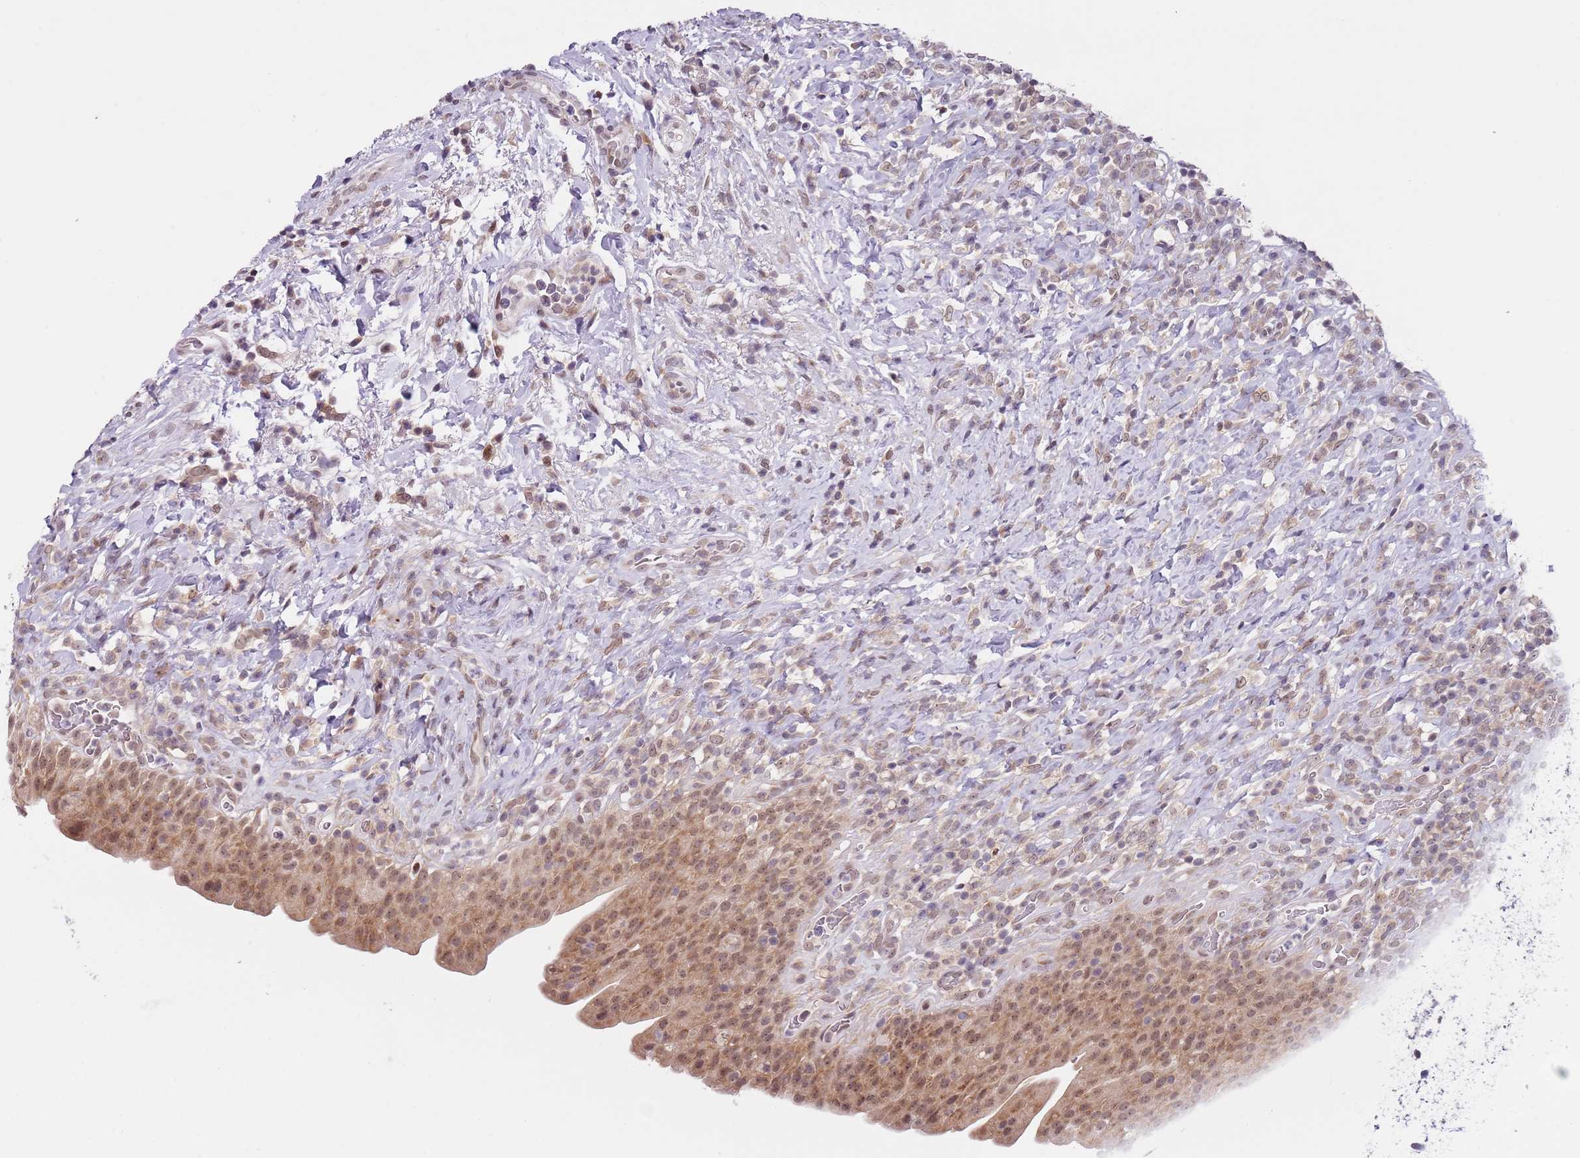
{"staining": {"intensity": "moderate", "quantity": ">75%", "location": "cytoplasmic/membranous,nuclear"}, "tissue": "urinary bladder", "cell_type": "Urothelial cells", "image_type": "normal", "snomed": [{"axis": "morphology", "description": "Normal tissue, NOS"}, {"axis": "morphology", "description": "Inflammation, NOS"}, {"axis": "topography", "description": "Urinary bladder"}], "caption": "Protein analysis of unremarkable urinary bladder displays moderate cytoplasmic/membranous,nuclear staining in about >75% of urothelial cells. The staining was performed using DAB, with brown indicating positive protein expression. Nuclei are stained blue with hematoxylin.", "gene": "SLC25A32", "patient": {"sex": "male", "age": 64}}